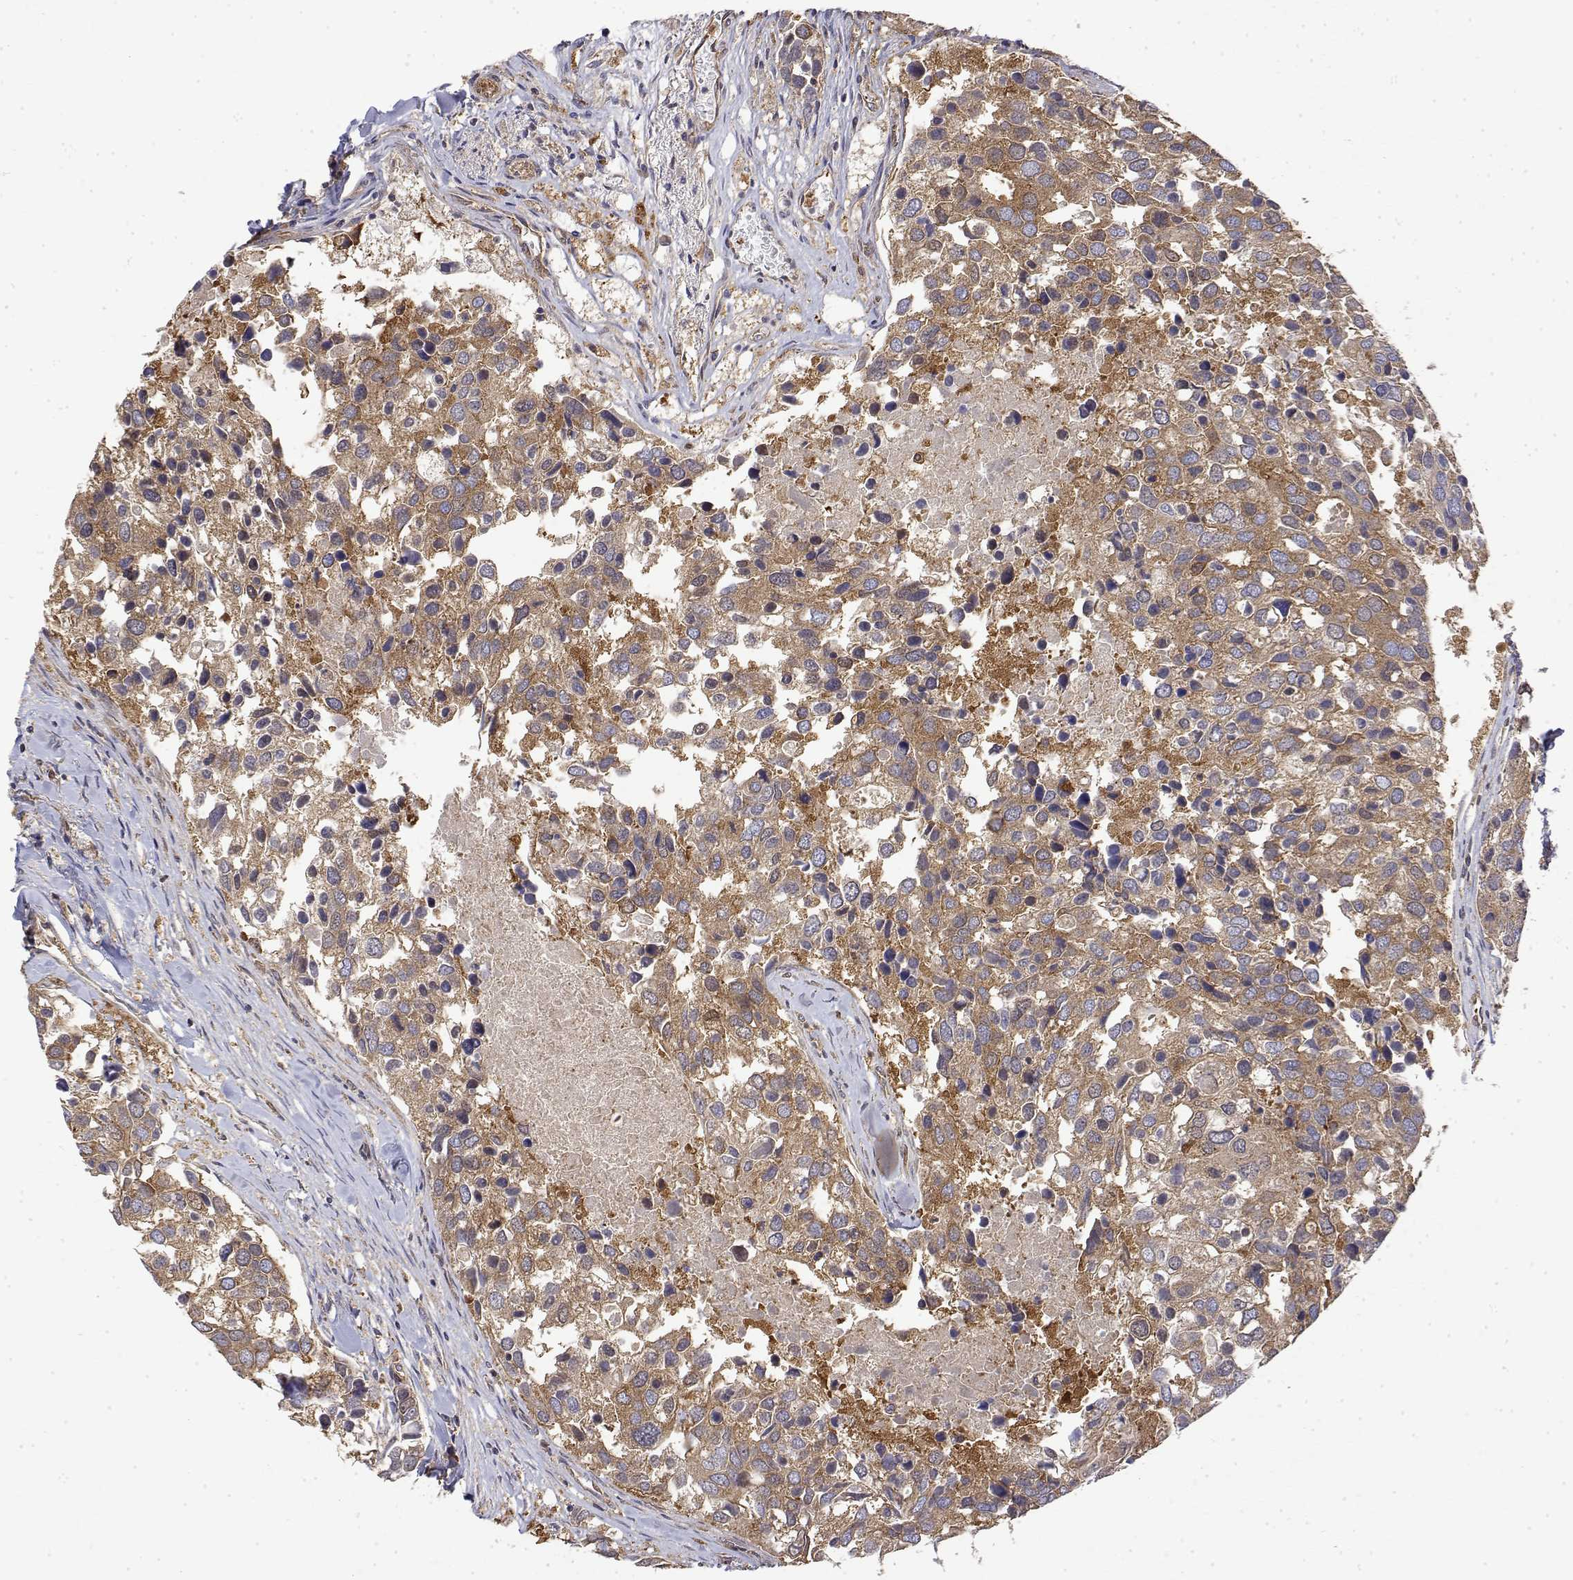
{"staining": {"intensity": "weak", "quantity": ">75%", "location": "cytoplasmic/membranous"}, "tissue": "breast cancer", "cell_type": "Tumor cells", "image_type": "cancer", "snomed": [{"axis": "morphology", "description": "Duct carcinoma"}, {"axis": "topography", "description": "Breast"}], "caption": "Immunohistochemistry photomicrograph of neoplastic tissue: human breast cancer stained using immunohistochemistry reveals low levels of weak protein expression localized specifically in the cytoplasmic/membranous of tumor cells, appearing as a cytoplasmic/membranous brown color.", "gene": "PACSIN2", "patient": {"sex": "female", "age": 83}}